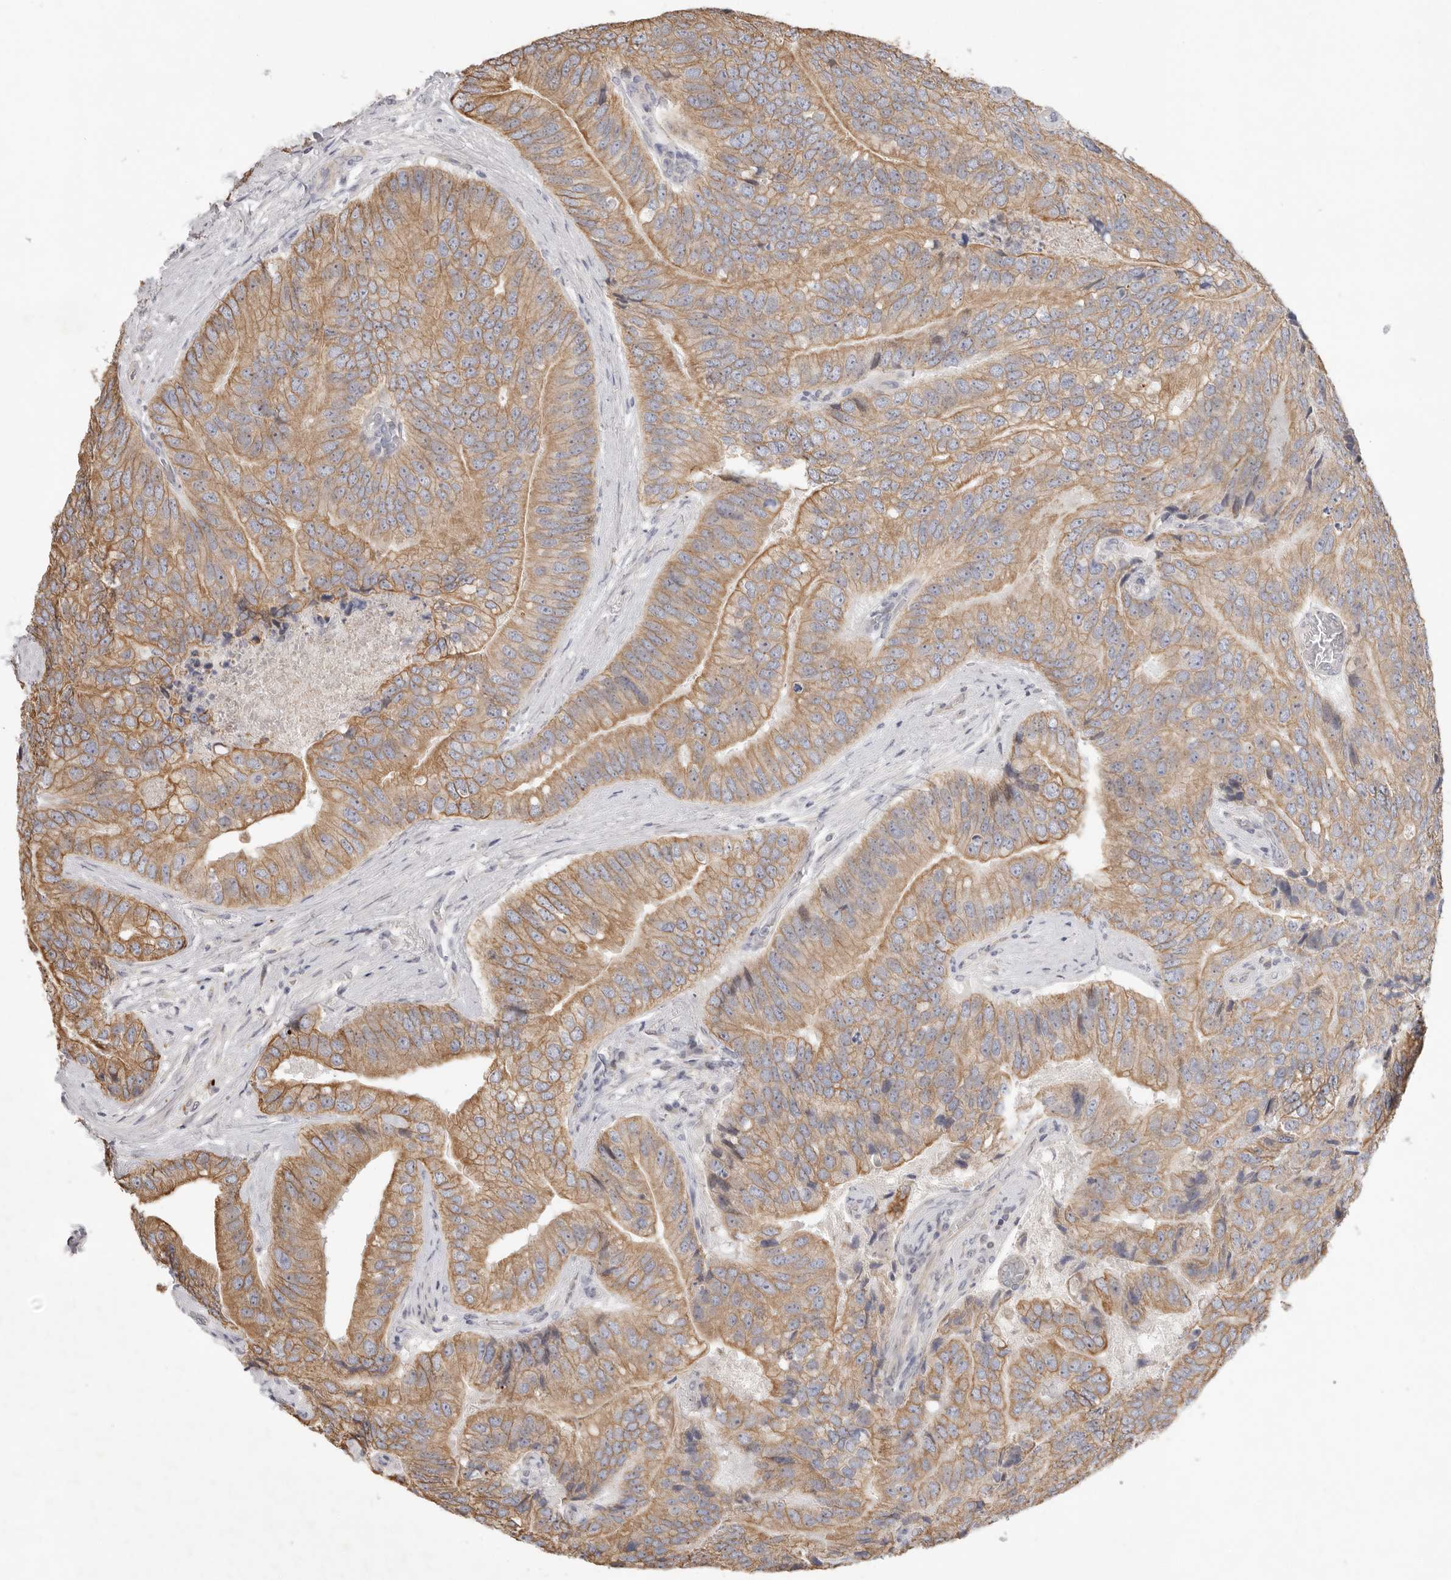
{"staining": {"intensity": "moderate", "quantity": ">75%", "location": "cytoplasmic/membranous"}, "tissue": "prostate cancer", "cell_type": "Tumor cells", "image_type": "cancer", "snomed": [{"axis": "morphology", "description": "Adenocarcinoma, High grade"}, {"axis": "topography", "description": "Prostate"}], "caption": "Human prostate cancer stained with a protein marker reveals moderate staining in tumor cells.", "gene": "USH1C", "patient": {"sex": "male", "age": 70}}